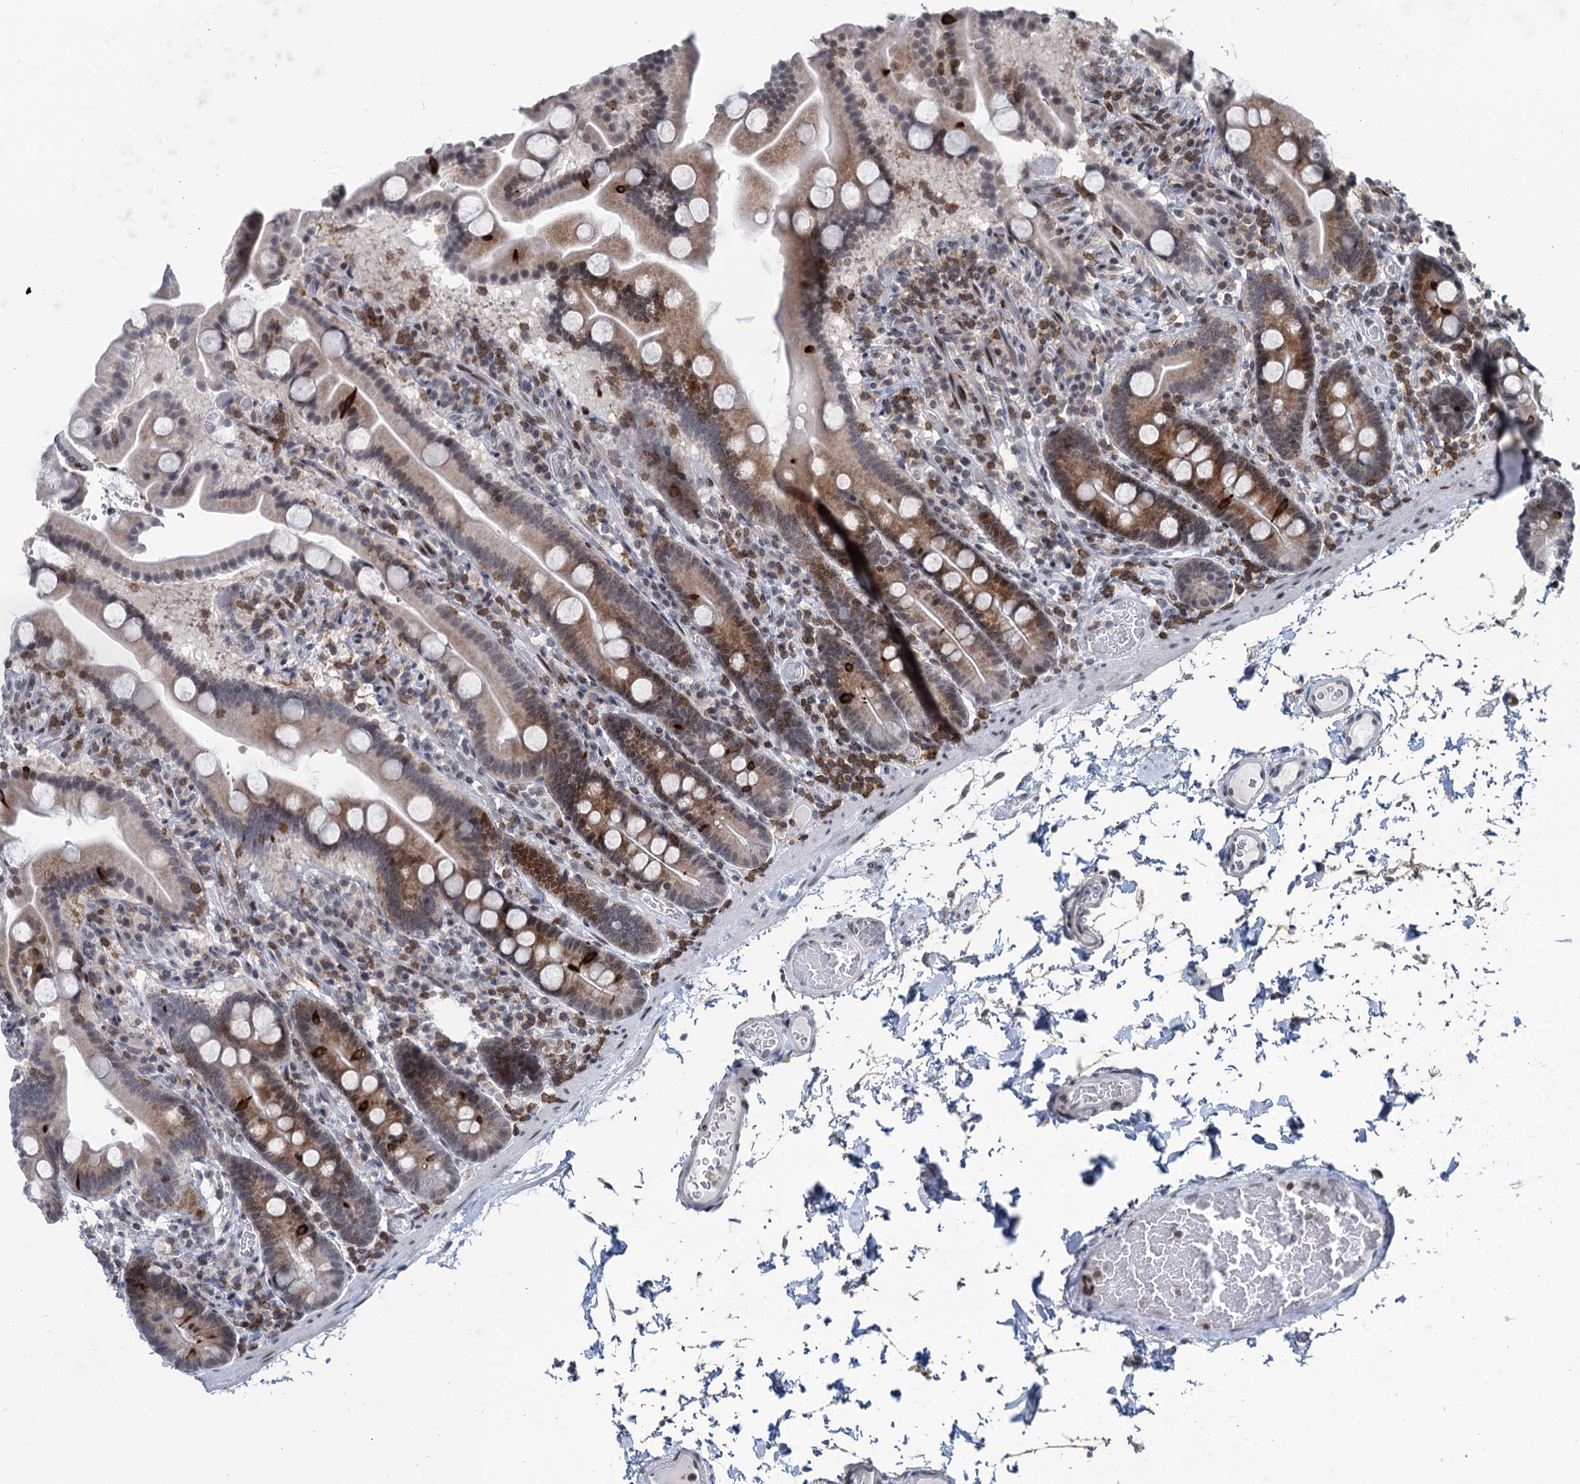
{"staining": {"intensity": "moderate", "quantity": "<25%", "location": "cytoplasmic/membranous"}, "tissue": "duodenum", "cell_type": "Glandular cells", "image_type": "normal", "snomed": [{"axis": "morphology", "description": "Normal tissue, NOS"}, {"axis": "topography", "description": "Duodenum"}], "caption": "This image reveals unremarkable duodenum stained with IHC to label a protein in brown. The cytoplasmic/membranous of glandular cells show moderate positivity for the protein. Nuclei are counter-stained blue.", "gene": "FYB1", "patient": {"sex": "male", "age": 55}}